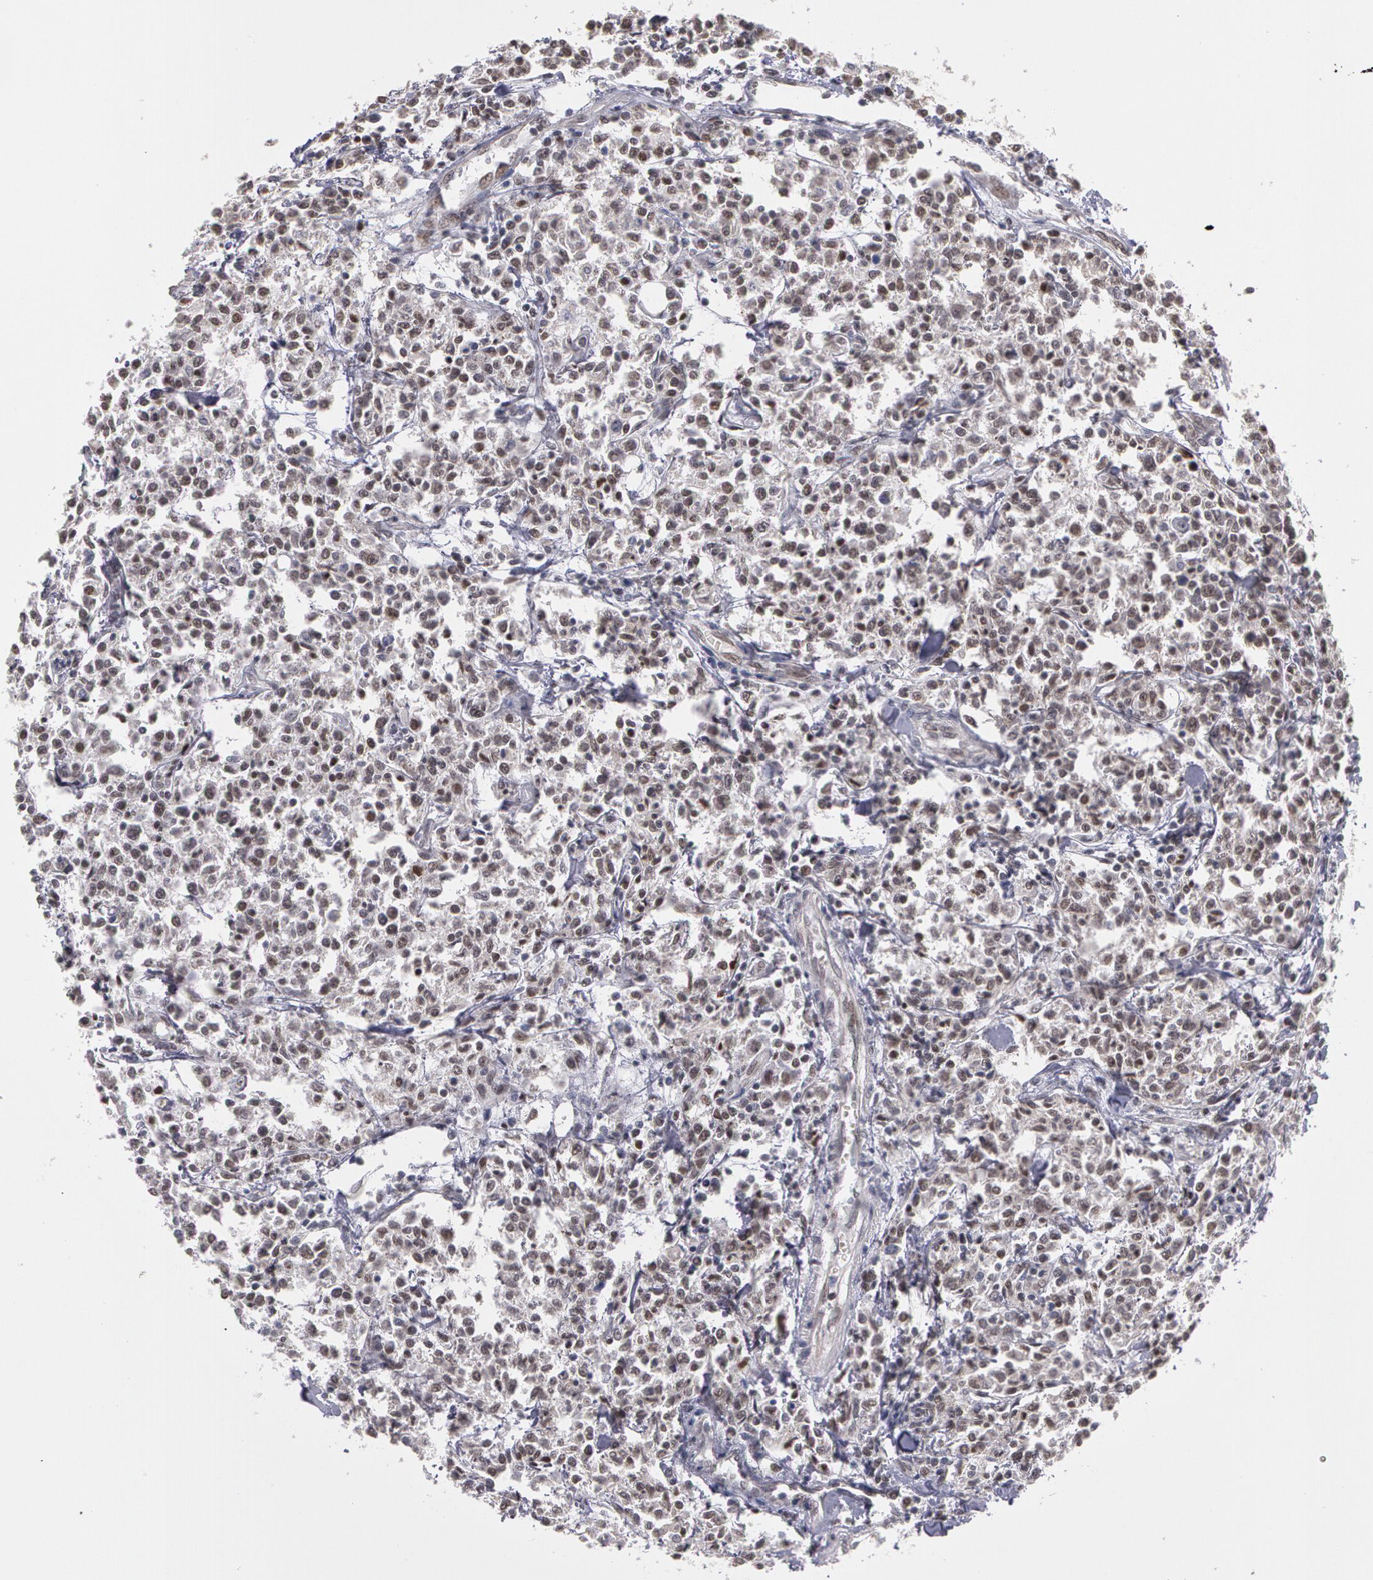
{"staining": {"intensity": "negative", "quantity": "none", "location": "none"}, "tissue": "lymphoma", "cell_type": "Tumor cells", "image_type": "cancer", "snomed": [{"axis": "morphology", "description": "Malignant lymphoma, non-Hodgkin's type, Low grade"}, {"axis": "topography", "description": "Small intestine"}], "caption": "Micrograph shows no protein staining in tumor cells of lymphoma tissue. (IHC, brightfield microscopy, high magnification).", "gene": "PRICKLE1", "patient": {"sex": "female", "age": 59}}